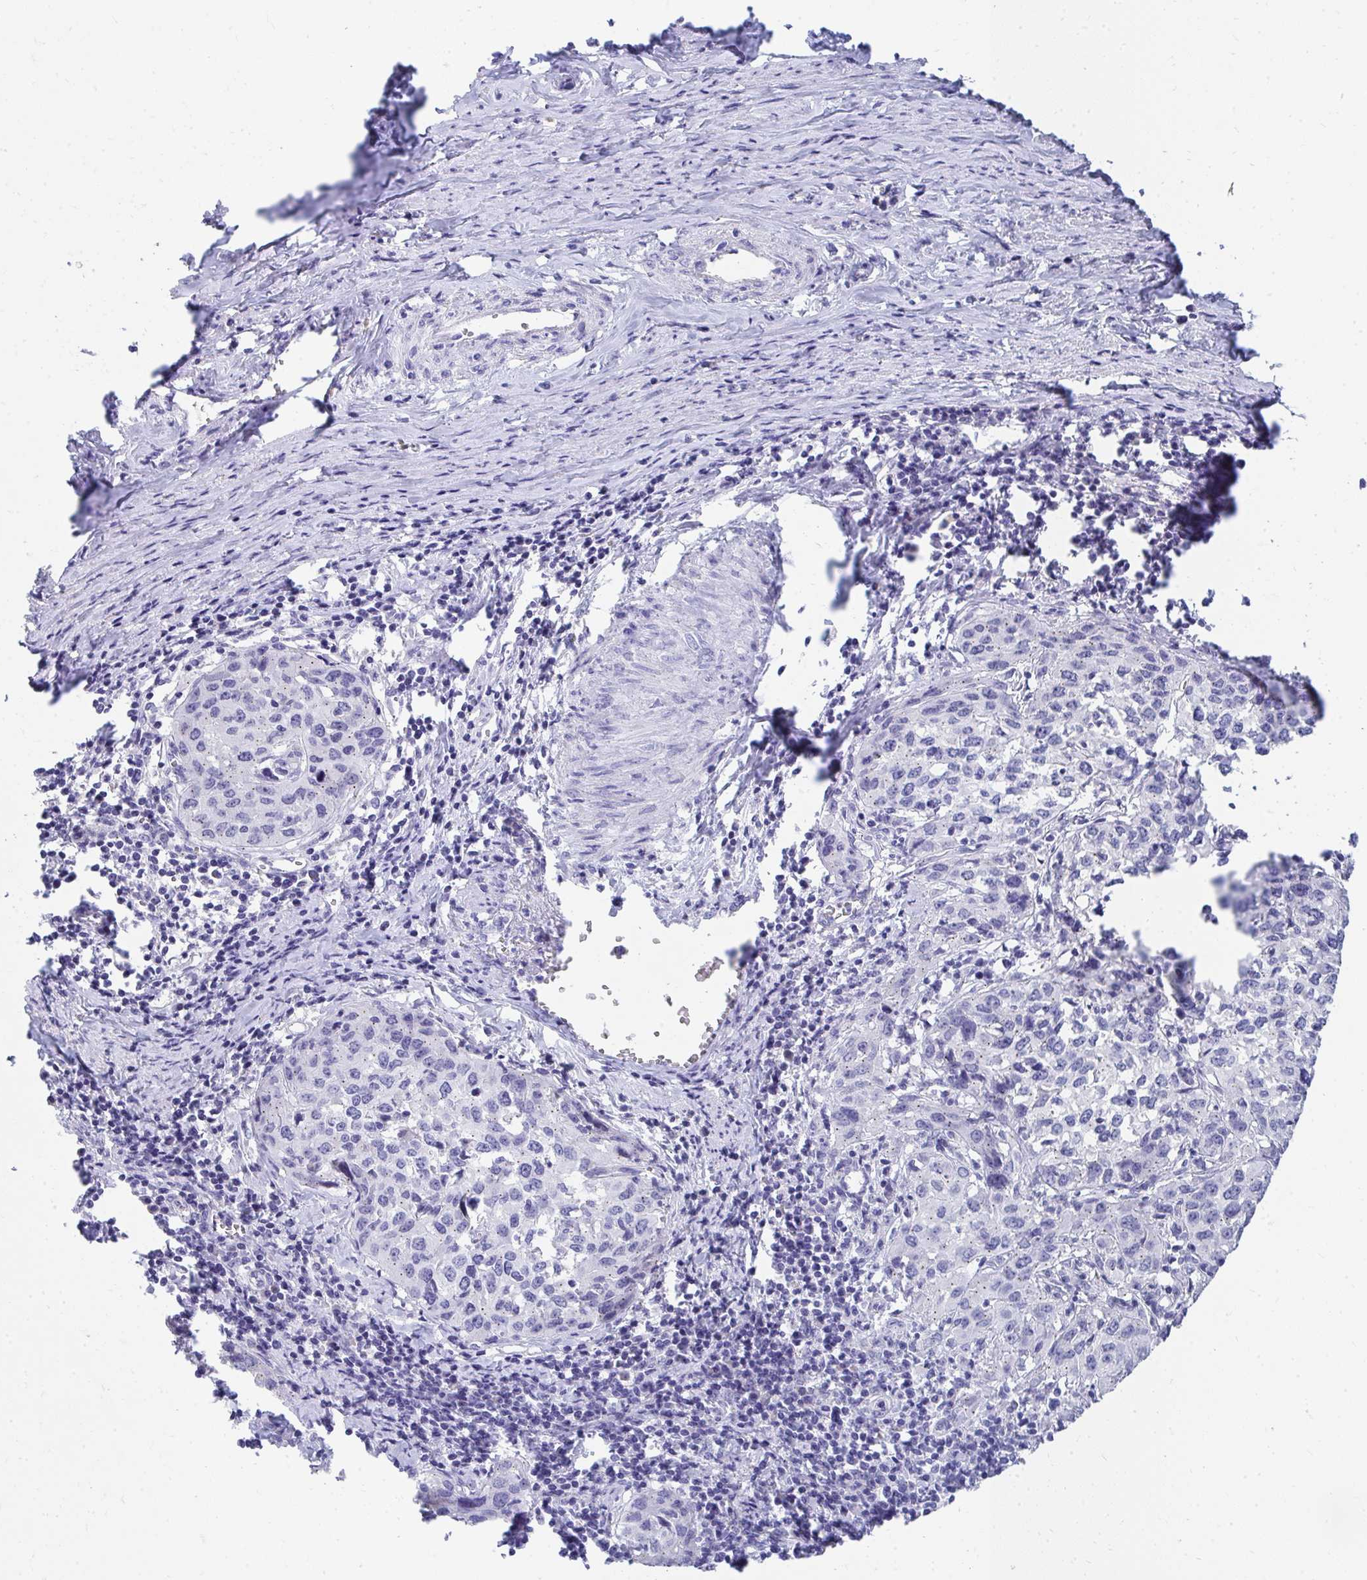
{"staining": {"intensity": "weak", "quantity": "<25%", "location": "cytoplasmic/membranous"}, "tissue": "cervical cancer", "cell_type": "Tumor cells", "image_type": "cancer", "snomed": [{"axis": "morphology", "description": "Squamous cell carcinoma, NOS"}, {"axis": "topography", "description": "Cervix"}], "caption": "Human cervical cancer (squamous cell carcinoma) stained for a protein using immunohistochemistry displays no positivity in tumor cells.", "gene": "TMPRSS2", "patient": {"sex": "female", "age": 51}}